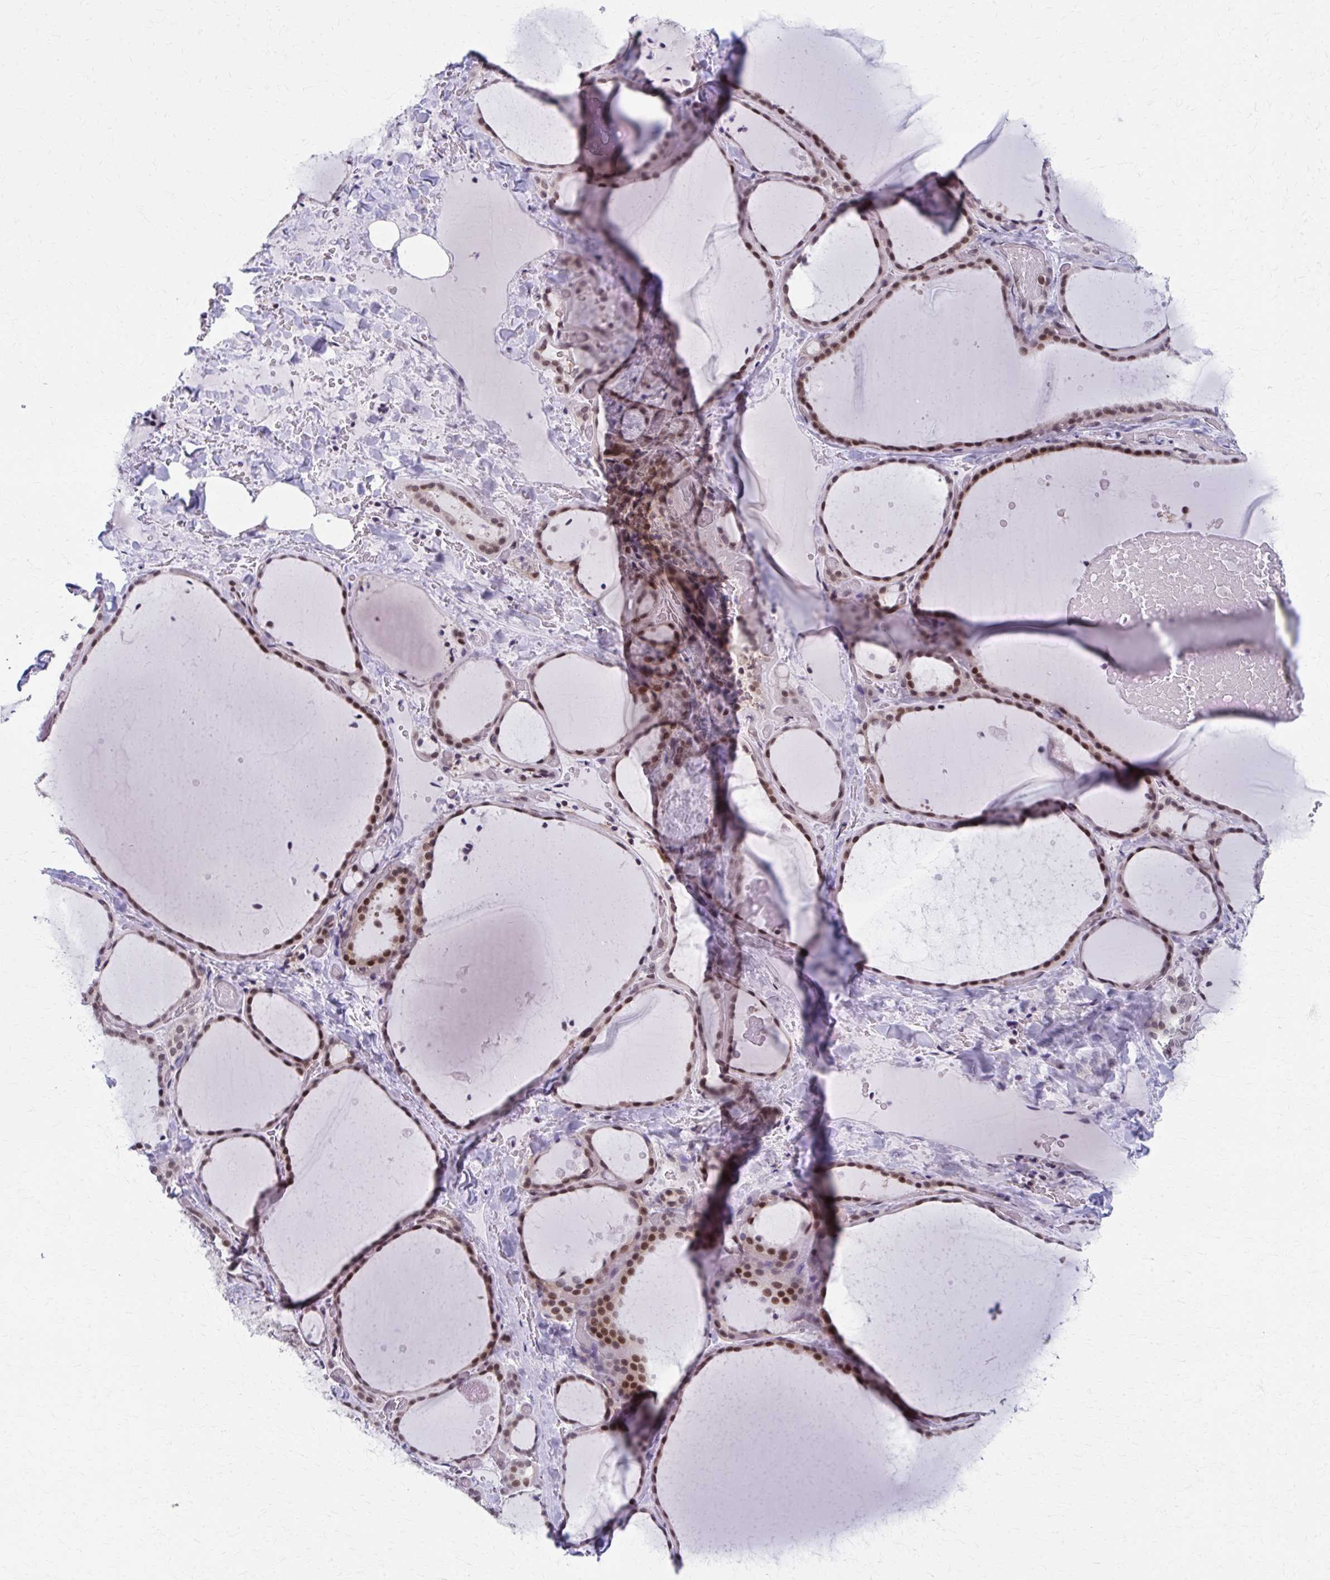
{"staining": {"intensity": "moderate", "quantity": ">75%", "location": "nuclear"}, "tissue": "thyroid gland", "cell_type": "Glandular cells", "image_type": "normal", "snomed": [{"axis": "morphology", "description": "Normal tissue, NOS"}, {"axis": "topography", "description": "Thyroid gland"}], "caption": "Unremarkable thyroid gland shows moderate nuclear positivity in about >75% of glandular cells.", "gene": "SETBP1", "patient": {"sex": "female", "age": 36}}